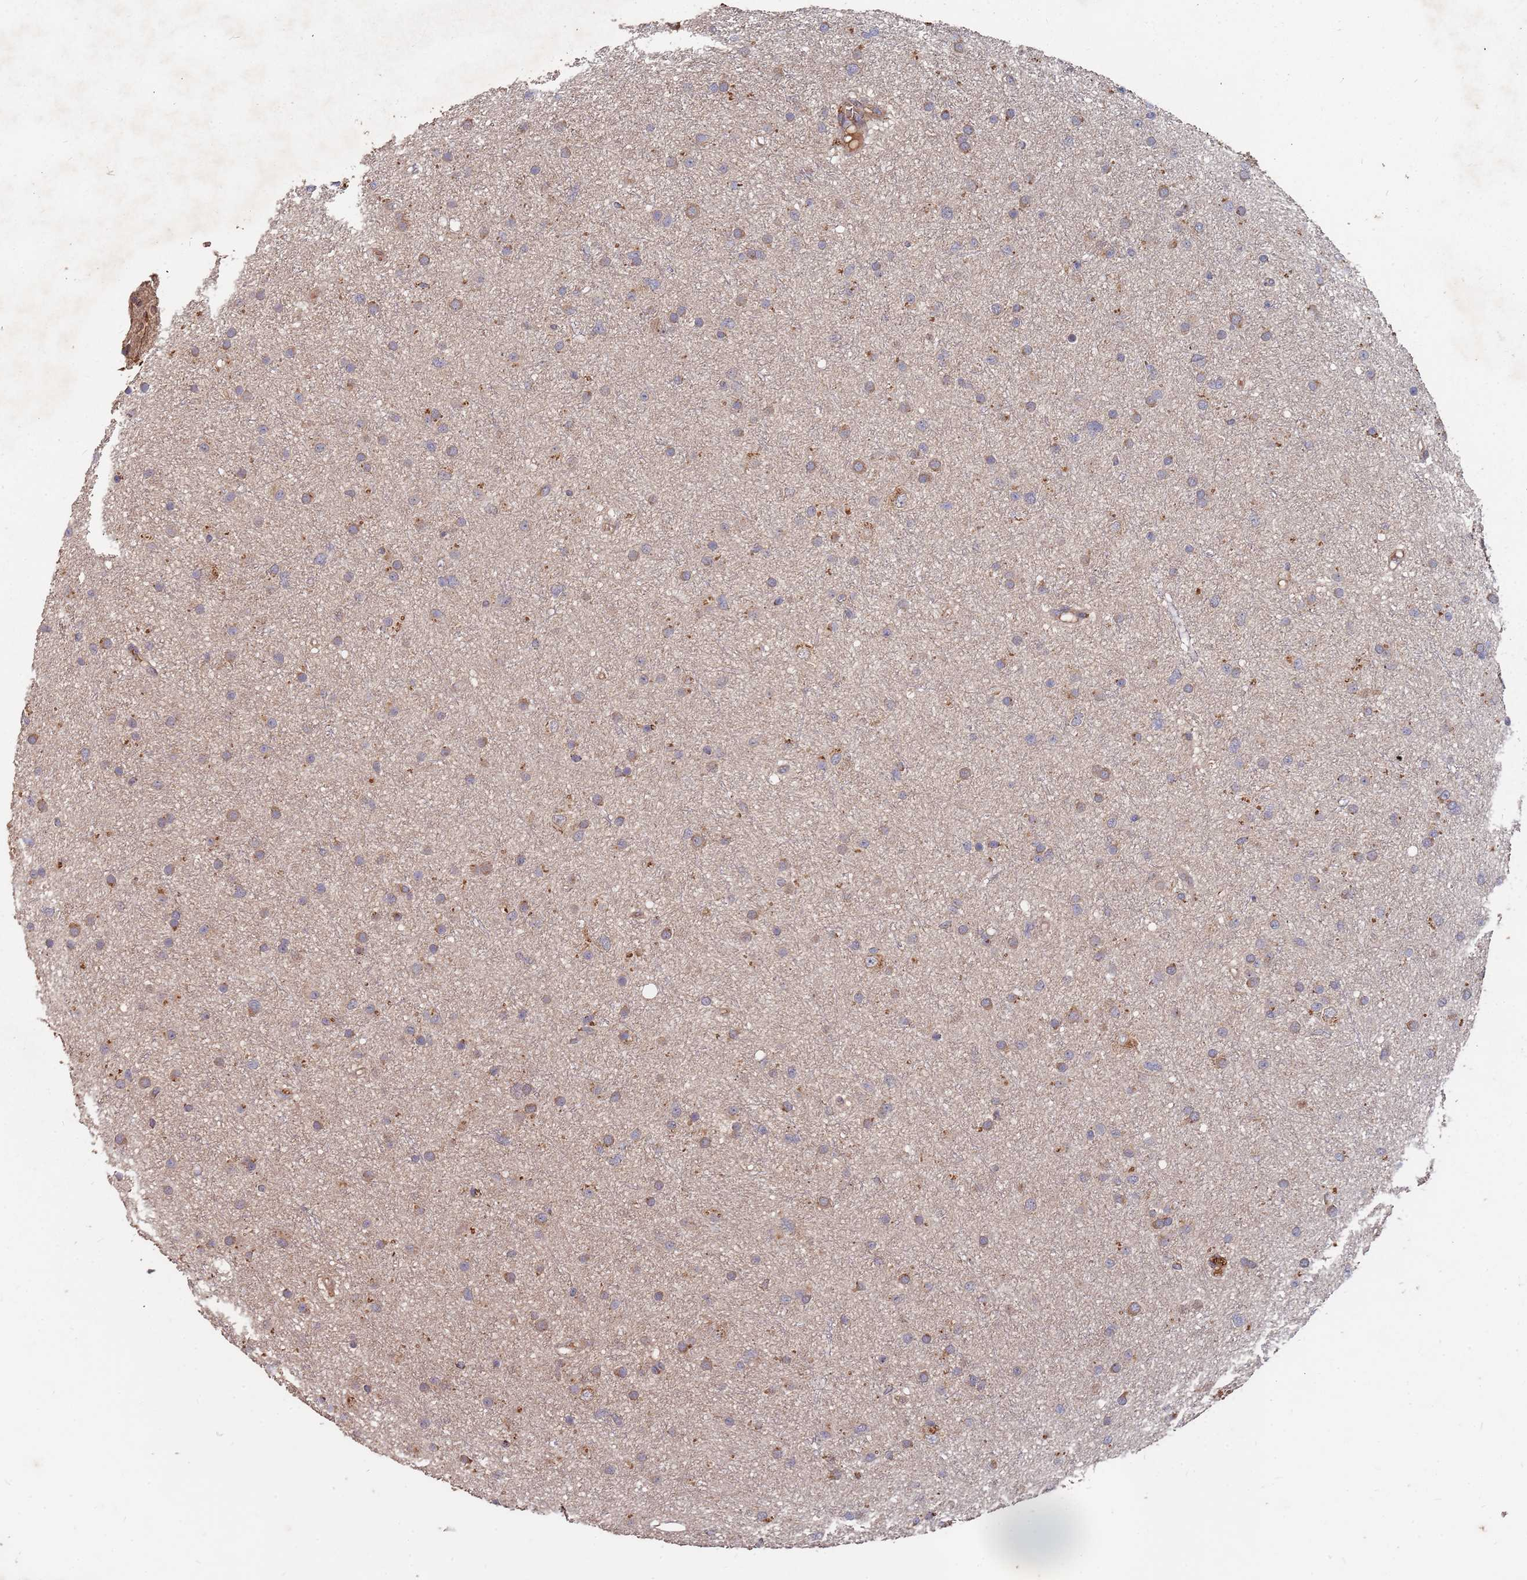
{"staining": {"intensity": "moderate", "quantity": "<25%", "location": "cytoplasmic/membranous"}, "tissue": "glioma", "cell_type": "Tumor cells", "image_type": "cancer", "snomed": [{"axis": "morphology", "description": "Glioma, malignant, Low grade"}, {"axis": "topography", "description": "Cerebral cortex"}], "caption": "Protein staining displays moderate cytoplasmic/membranous positivity in about <25% of tumor cells in malignant glioma (low-grade).", "gene": "ATG5", "patient": {"sex": "female", "age": 39}}